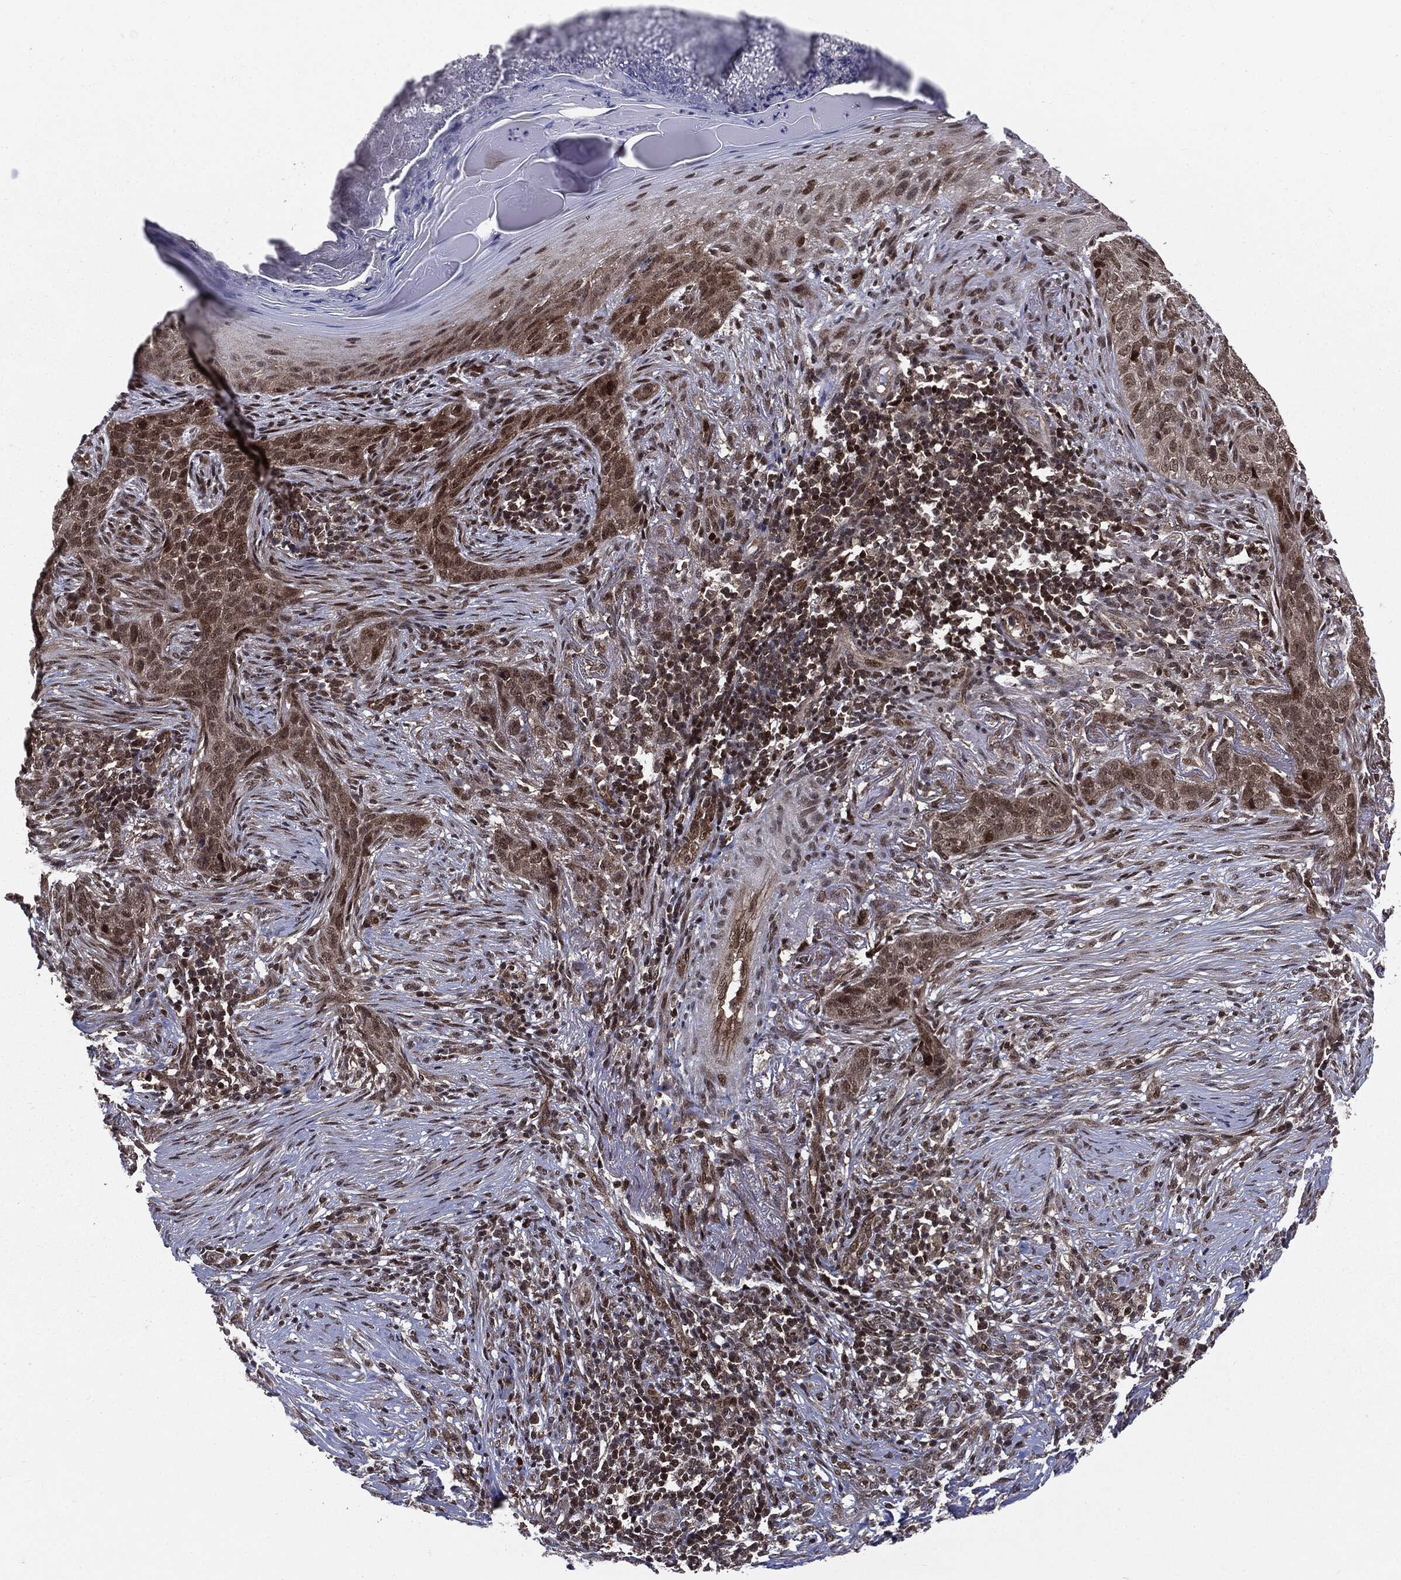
{"staining": {"intensity": "weak", "quantity": "25%-75%", "location": "nuclear"}, "tissue": "skin cancer", "cell_type": "Tumor cells", "image_type": "cancer", "snomed": [{"axis": "morphology", "description": "Squamous cell carcinoma, NOS"}, {"axis": "topography", "description": "Skin"}], "caption": "Immunohistochemical staining of skin squamous cell carcinoma exhibits low levels of weak nuclear protein staining in approximately 25%-75% of tumor cells. (Brightfield microscopy of DAB IHC at high magnification).", "gene": "PTPA", "patient": {"sex": "male", "age": 88}}